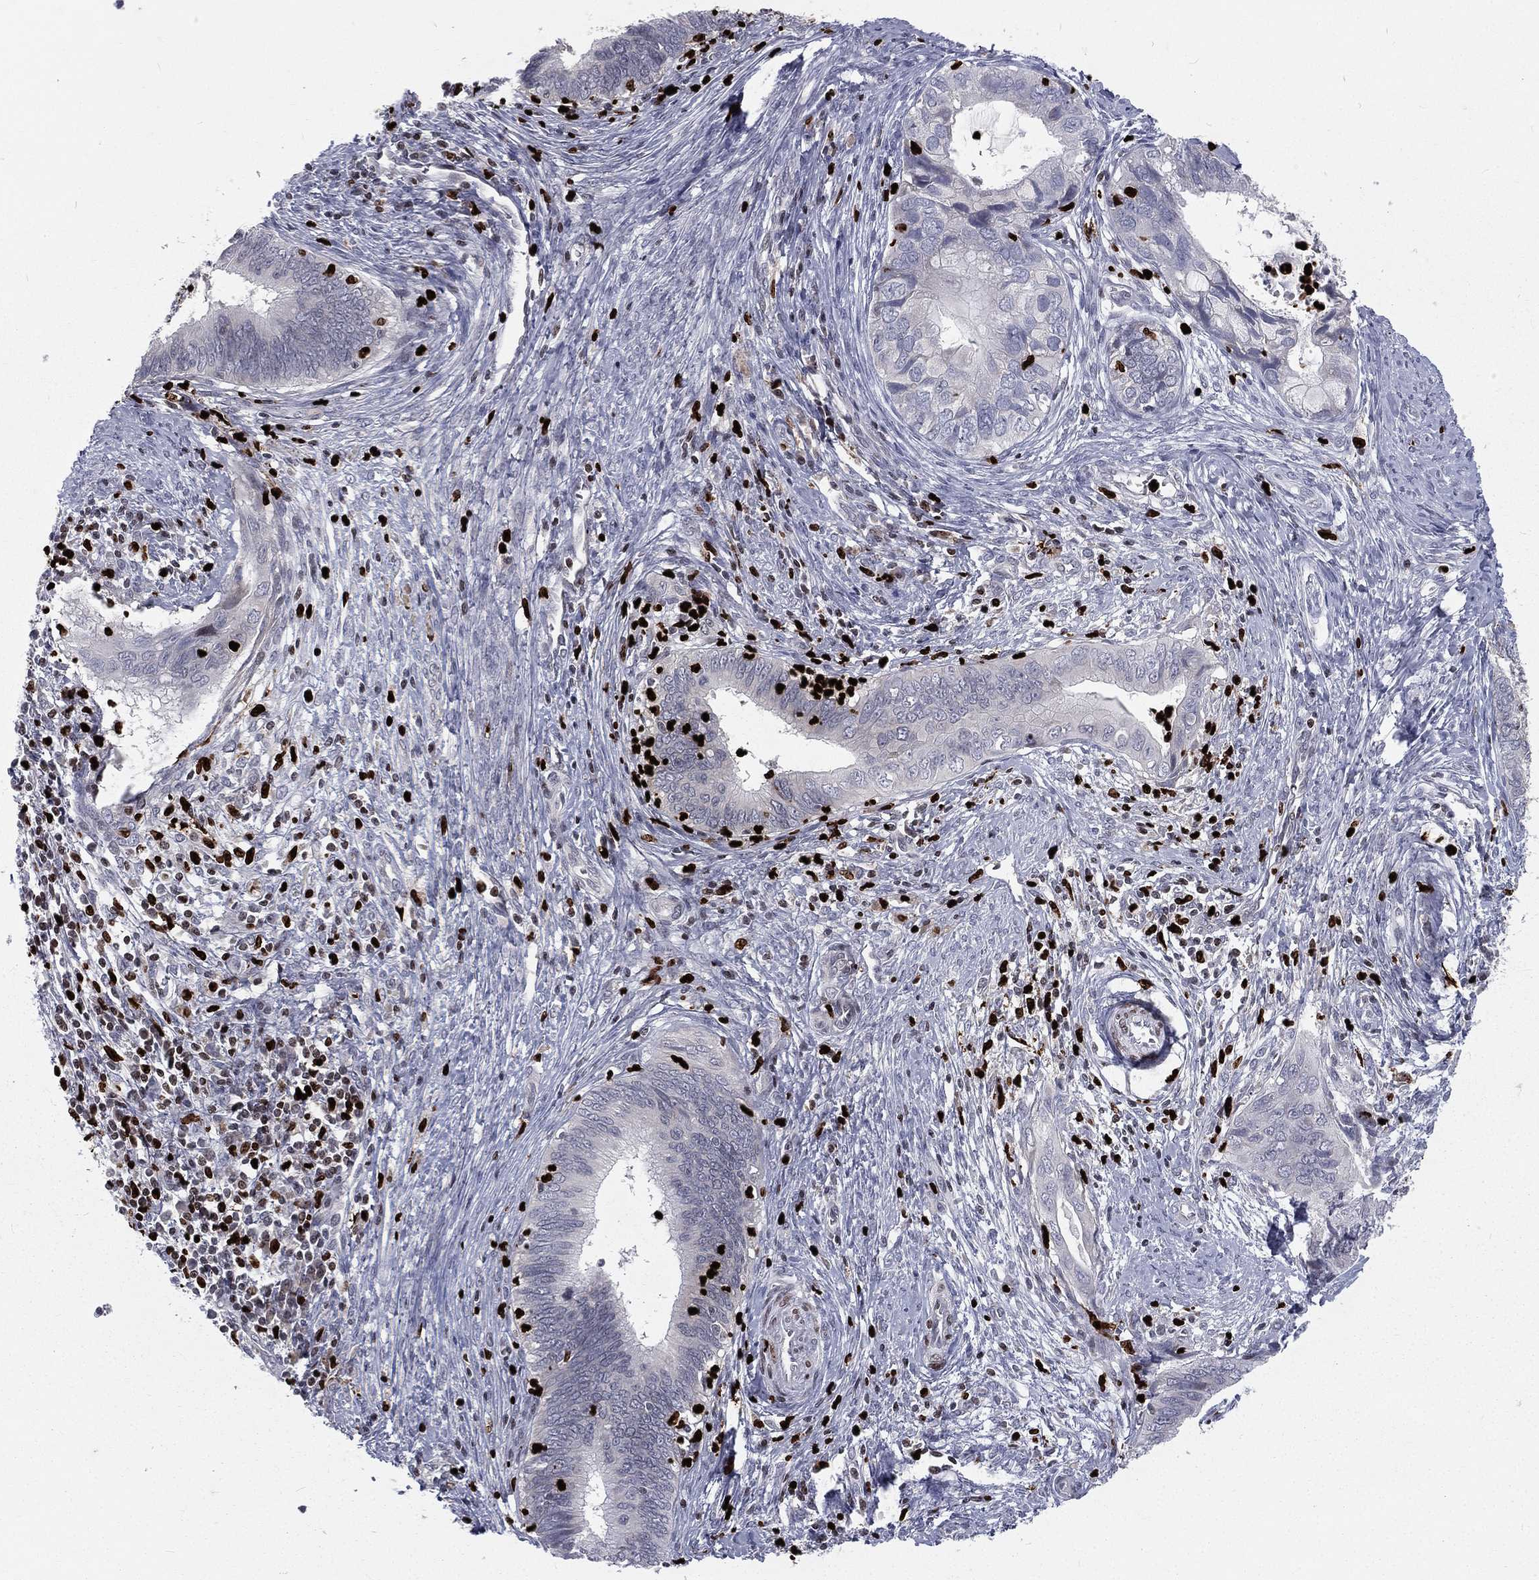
{"staining": {"intensity": "negative", "quantity": "none", "location": "none"}, "tissue": "cervical cancer", "cell_type": "Tumor cells", "image_type": "cancer", "snomed": [{"axis": "morphology", "description": "Adenocarcinoma, NOS"}, {"axis": "topography", "description": "Cervix"}], "caption": "Cervical adenocarcinoma stained for a protein using immunohistochemistry (IHC) reveals no staining tumor cells.", "gene": "MNDA", "patient": {"sex": "female", "age": 42}}